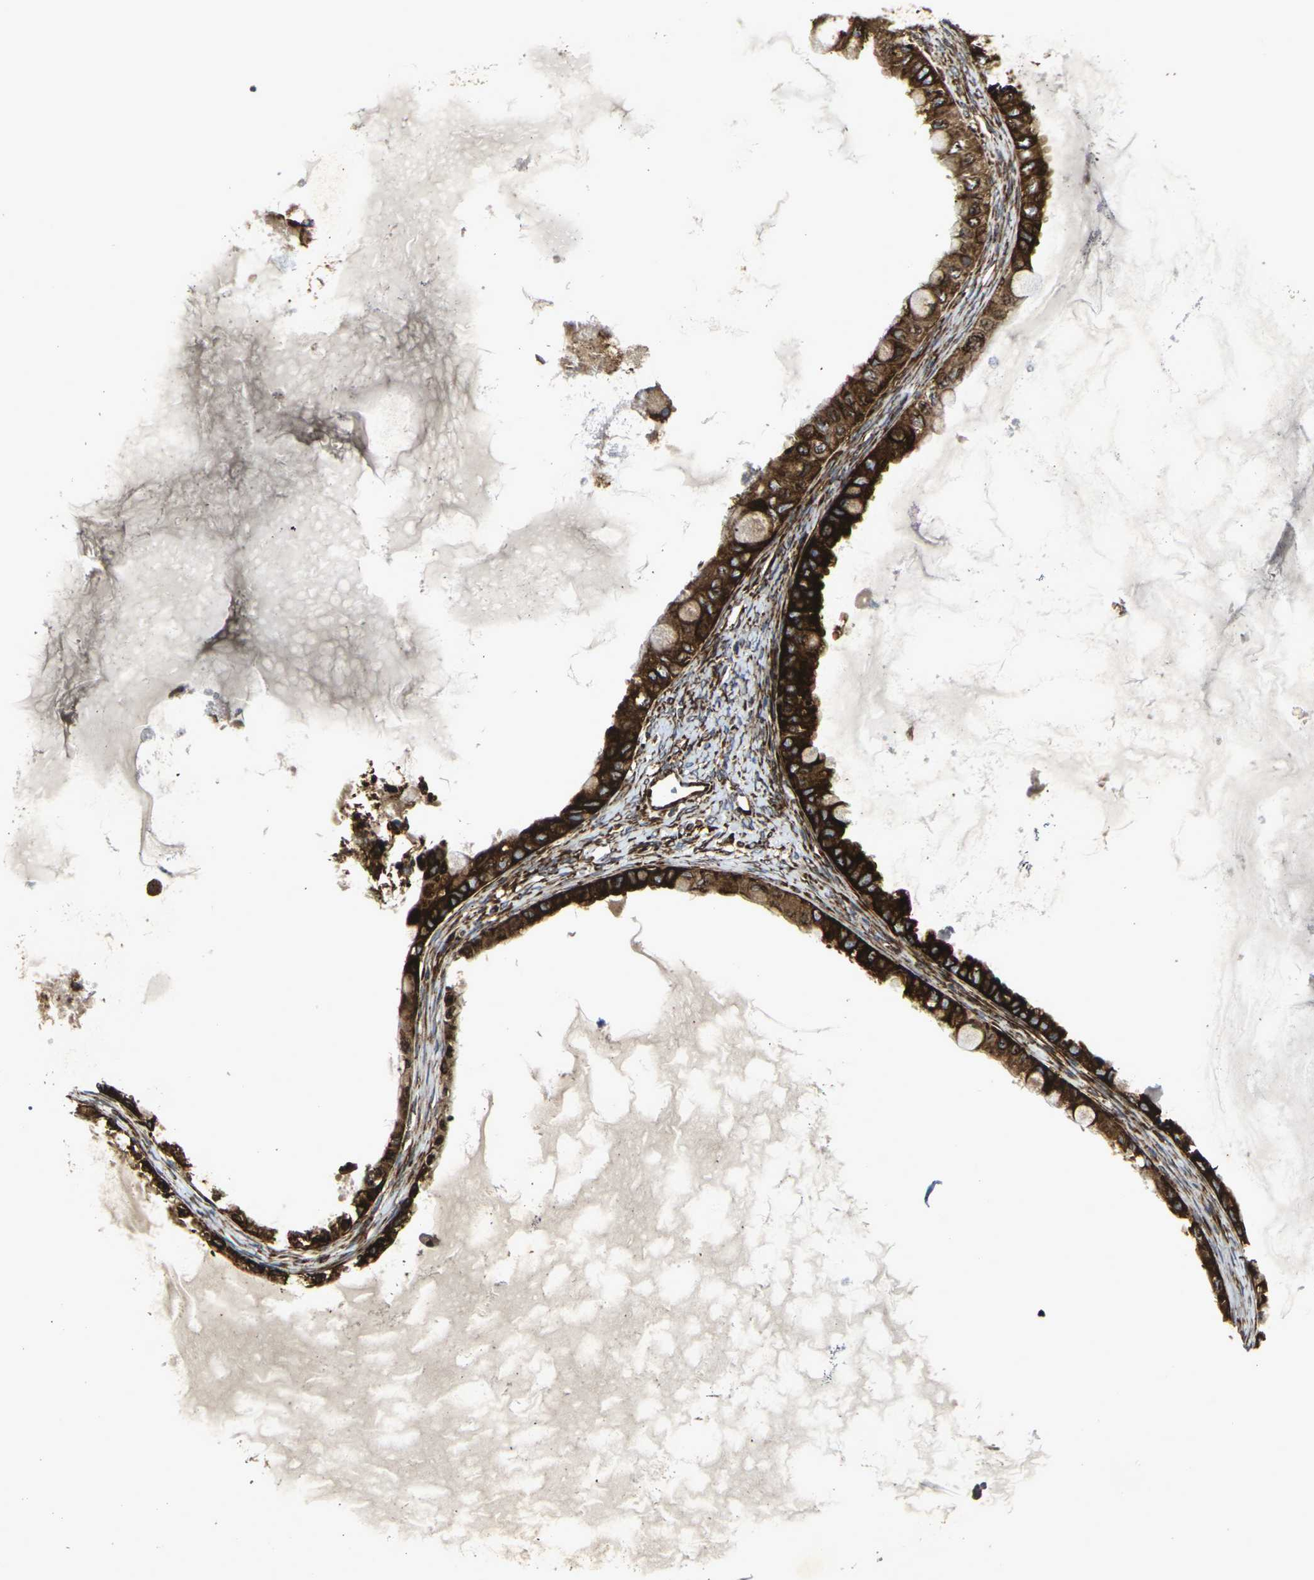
{"staining": {"intensity": "strong", "quantity": ">75%", "location": "cytoplasmic/membranous"}, "tissue": "ovarian cancer", "cell_type": "Tumor cells", "image_type": "cancer", "snomed": [{"axis": "morphology", "description": "Cystadenocarcinoma, mucinous, NOS"}, {"axis": "topography", "description": "Ovary"}], "caption": "Tumor cells exhibit strong cytoplasmic/membranous positivity in approximately >75% of cells in ovarian cancer (mucinous cystadenocarcinoma).", "gene": "MARCHF2", "patient": {"sex": "female", "age": 80}}